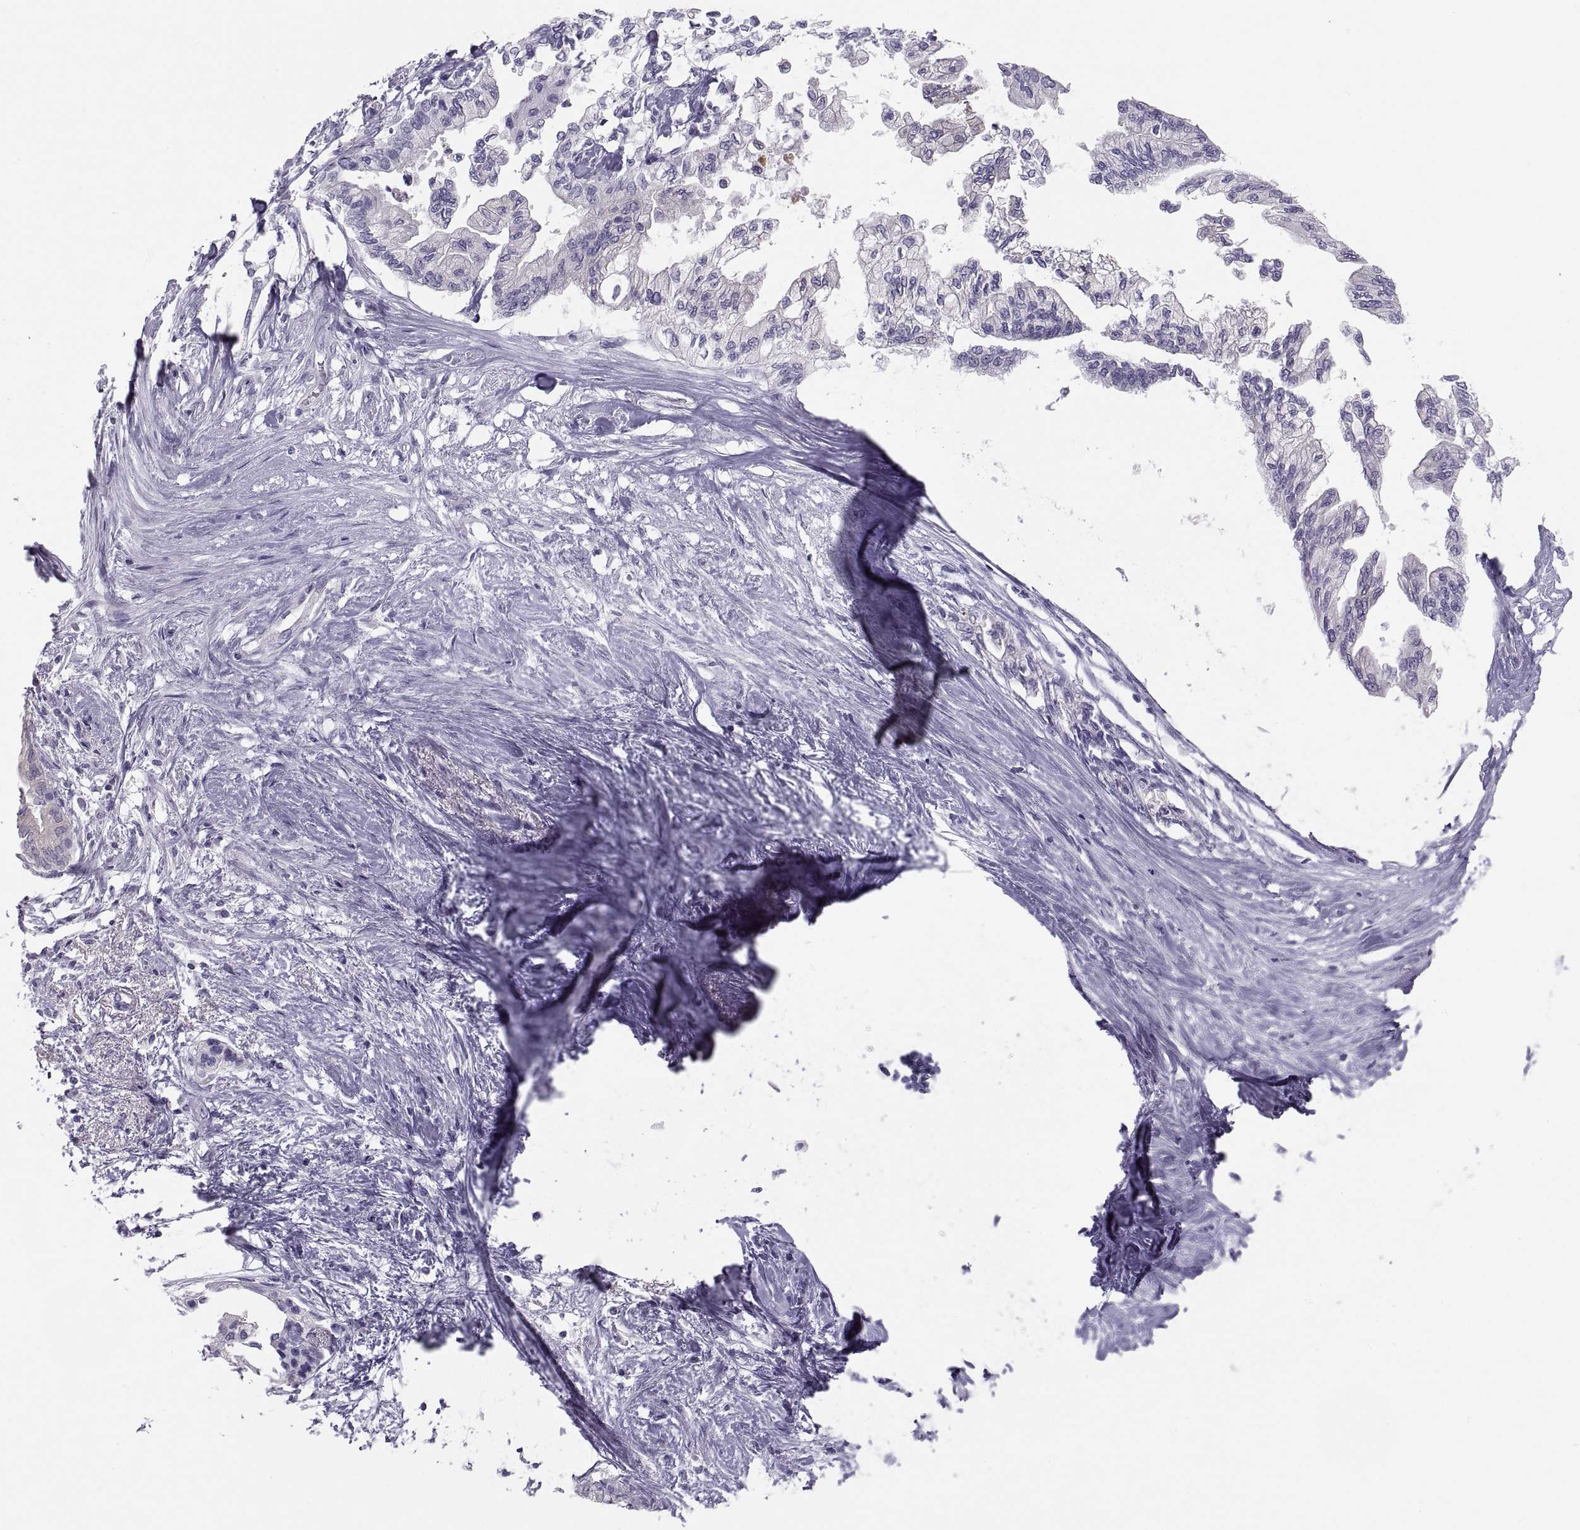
{"staining": {"intensity": "negative", "quantity": "none", "location": "none"}, "tissue": "pancreatic cancer", "cell_type": "Tumor cells", "image_type": "cancer", "snomed": [{"axis": "morphology", "description": "Normal tissue, NOS"}, {"axis": "morphology", "description": "Adenocarcinoma, NOS"}, {"axis": "topography", "description": "Pancreas"}, {"axis": "topography", "description": "Duodenum"}], "caption": "Tumor cells show no significant positivity in pancreatic cancer (adenocarcinoma).", "gene": "MAGEB2", "patient": {"sex": "female", "age": 60}}